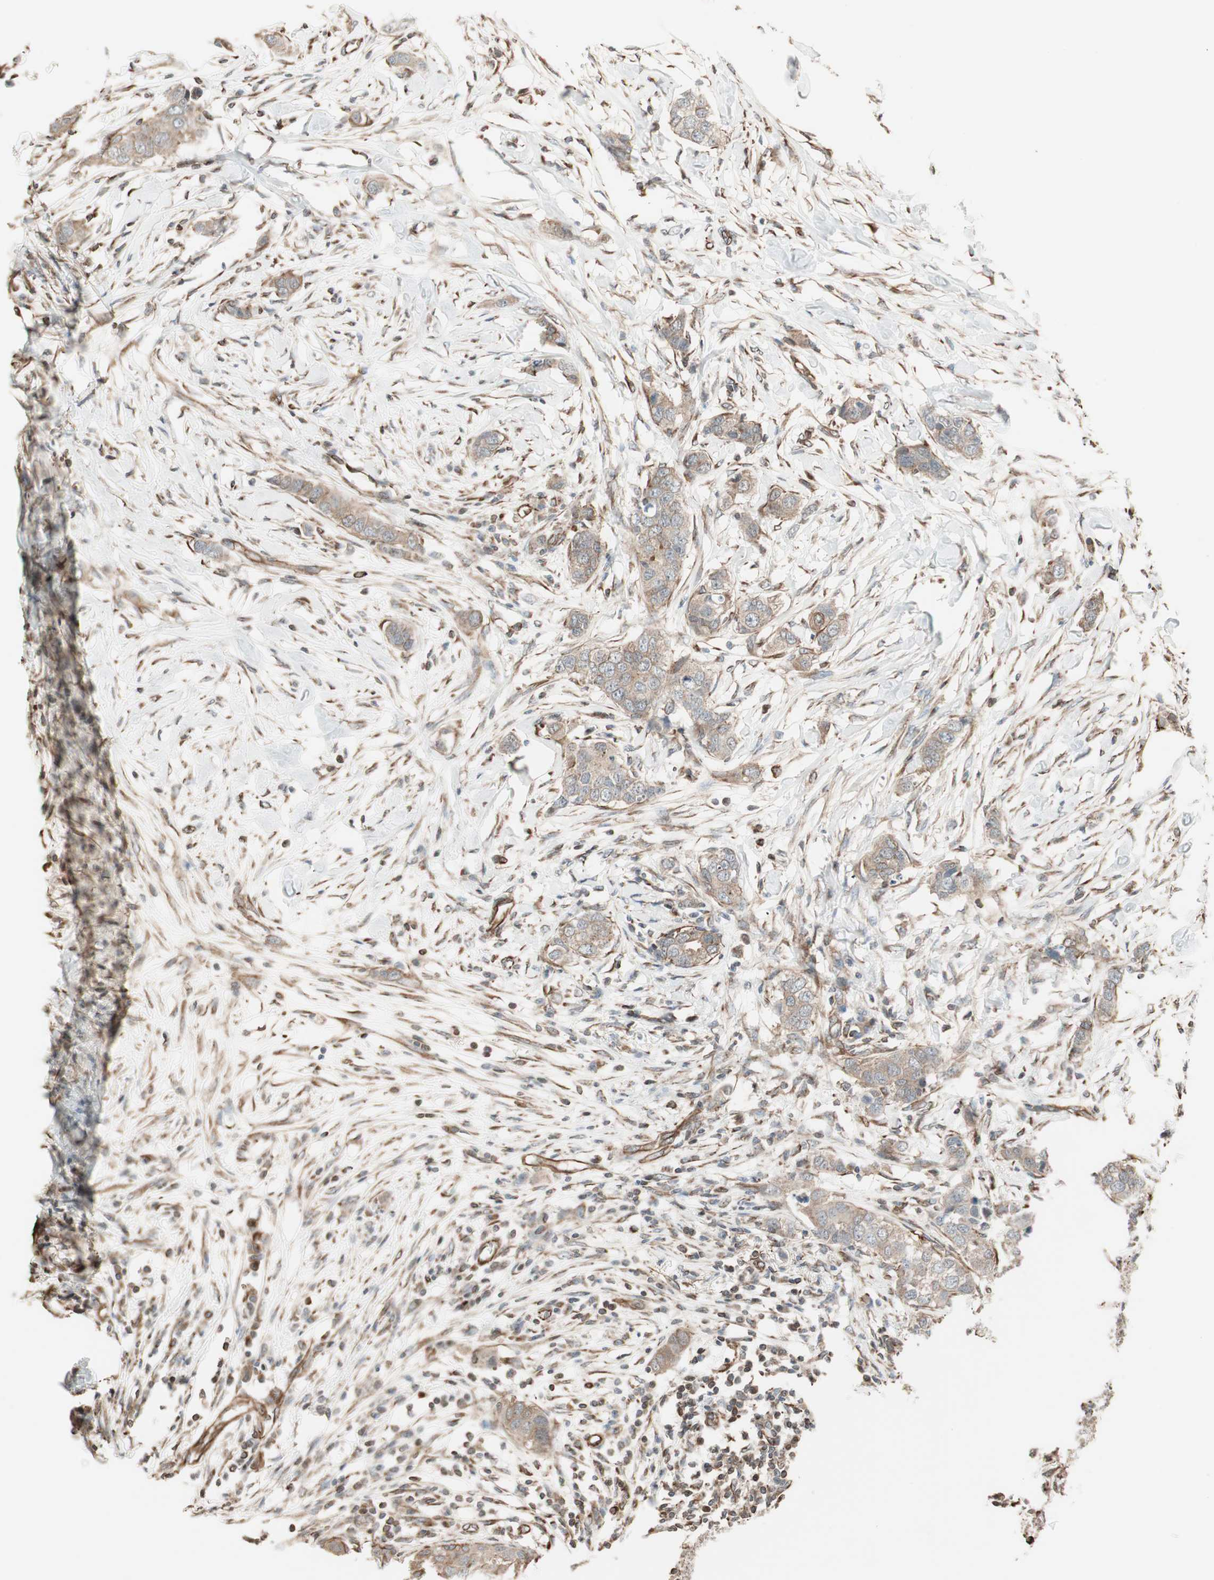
{"staining": {"intensity": "weak", "quantity": ">75%", "location": "cytoplasmic/membranous"}, "tissue": "breast cancer", "cell_type": "Tumor cells", "image_type": "cancer", "snomed": [{"axis": "morphology", "description": "Duct carcinoma"}, {"axis": "topography", "description": "Breast"}], "caption": "Breast cancer (invasive ductal carcinoma) stained with IHC shows weak cytoplasmic/membranous positivity in about >75% of tumor cells.", "gene": "MAD2L2", "patient": {"sex": "female", "age": 50}}